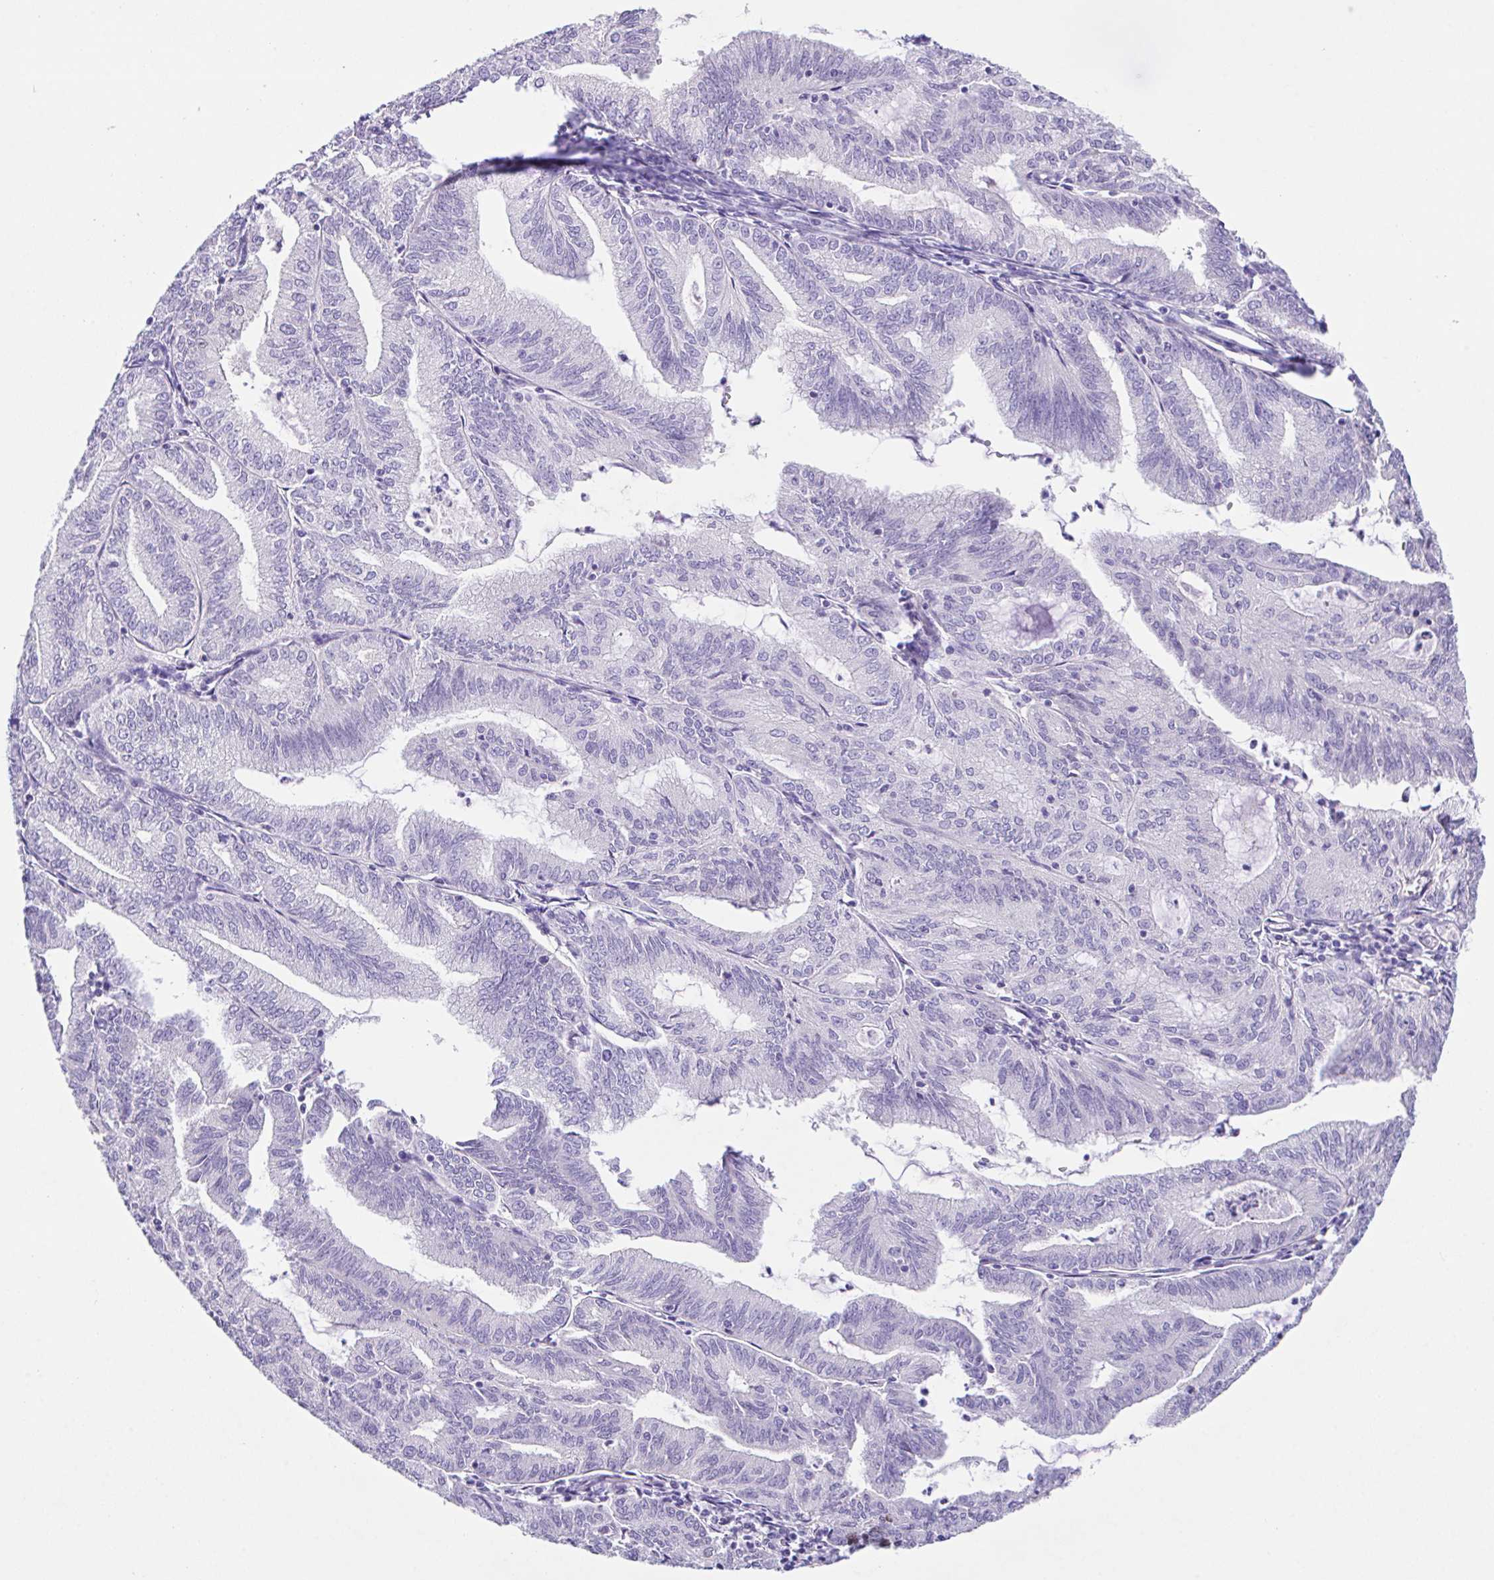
{"staining": {"intensity": "negative", "quantity": "none", "location": "none"}, "tissue": "endometrial cancer", "cell_type": "Tumor cells", "image_type": "cancer", "snomed": [{"axis": "morphology", "description": "Adenocarcinoma, NOS"}, {"axis": "topography", "description": "Endometrium"}], "caption": "This histopathology image is of adenocarcinoma (endometrial) stained with immunohistochemistry (IHC) to label a protein in brown with the nuclei are counter-stained blue. There is no expression in tumor cells. (IHC, brightfield microscopy, high magnification).", "gene": "HACD4", "patient": {"sex": "female", "age": 70}}